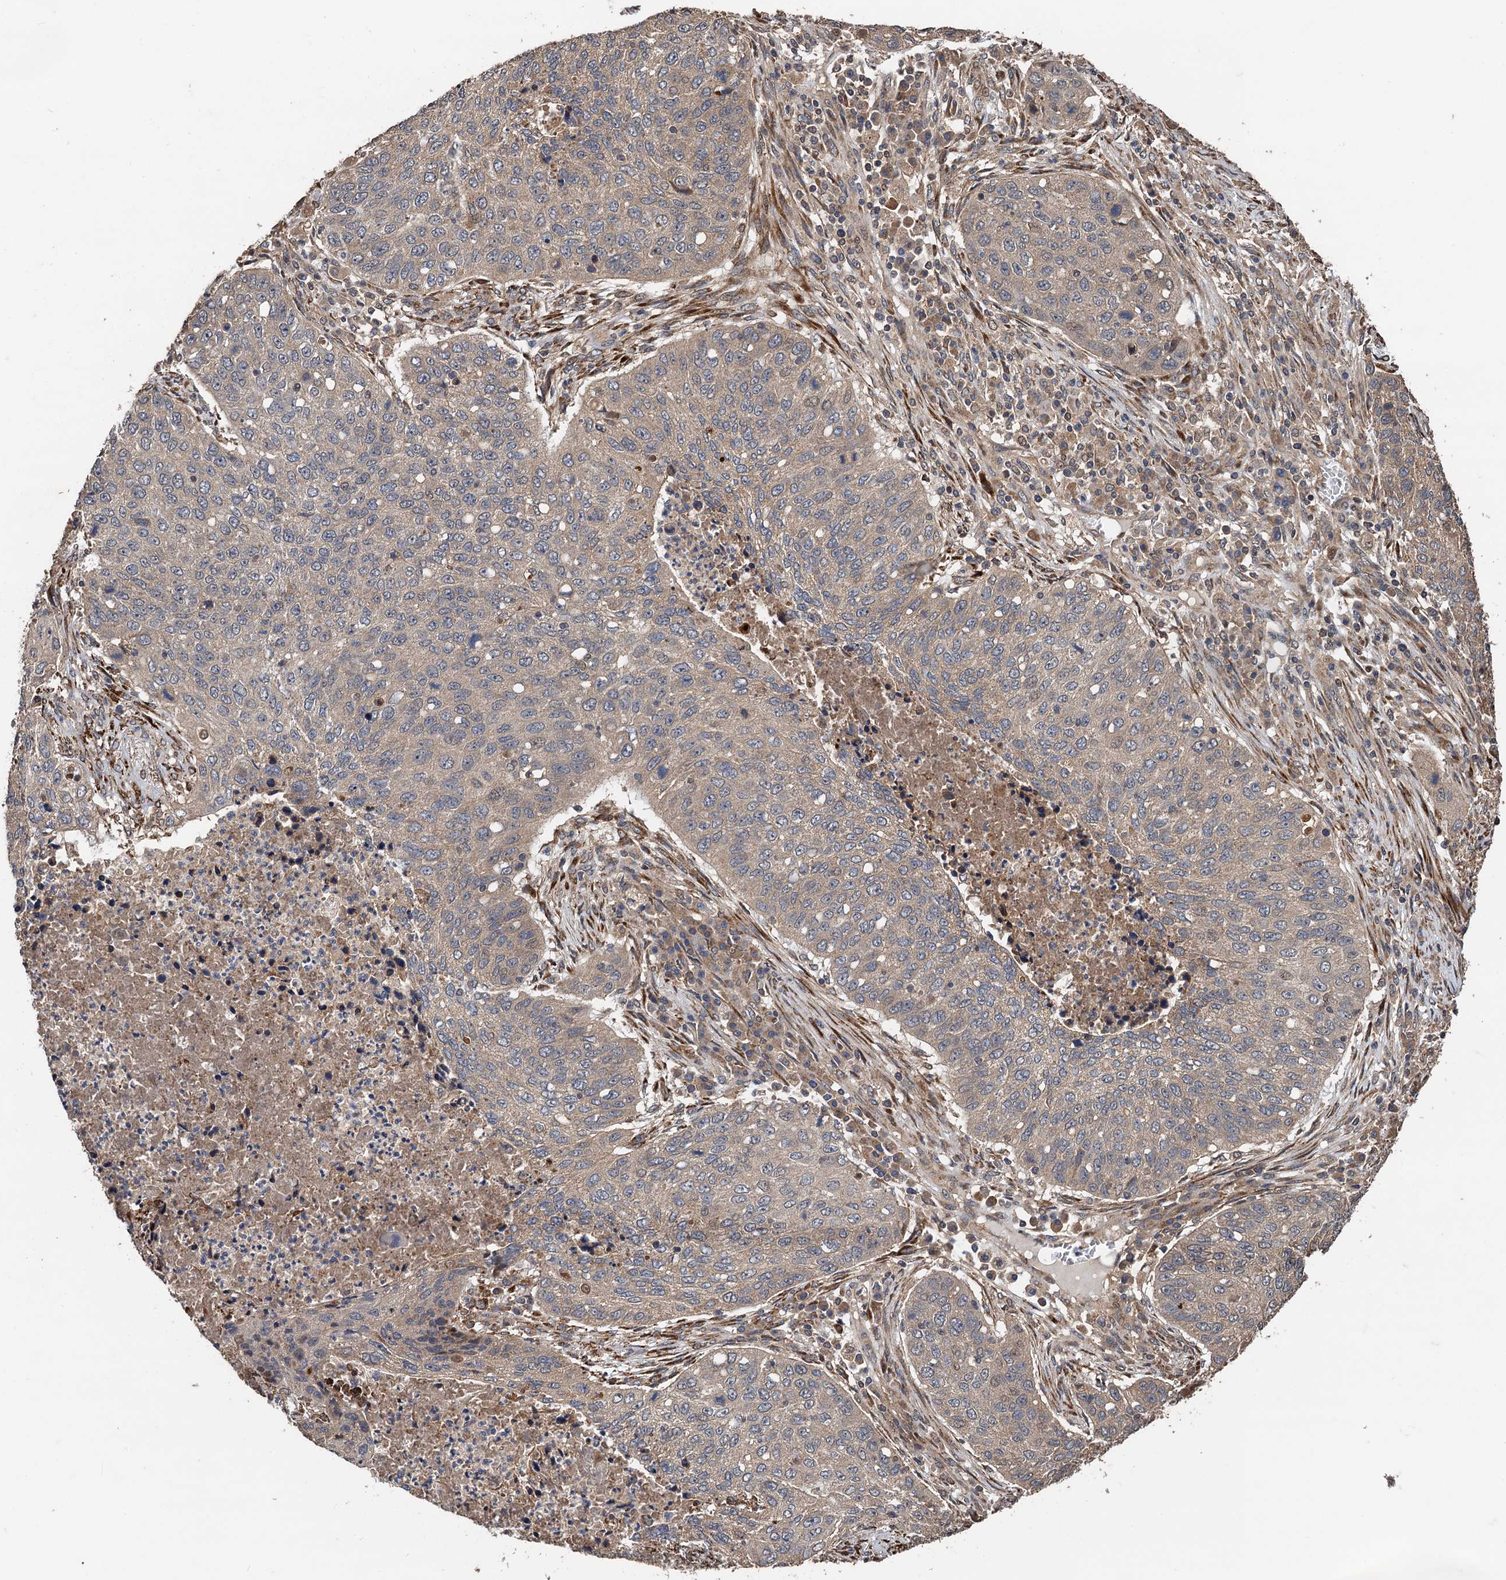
{"staining": {"intensity": "weak", "quantity": ">75%", "location": "cytoplasmic/membranous"}, "tissue": "lung cancer", "cell_type": "Tumor cells", "image_type": "cancer", "snomed": [{"axis": "morphology", "description": "Squamous cell carcinoma, NOS"}, {"axis": "topography", "description": "Lung"}], "caption": "An IHC image of tumor tissue is shown. Protein staining in brown highlights weak cytoplasmic/membranous positivity in lung cancer within tumor cells.", "gene": "TMEM39B", "patient": {"sex": "female", "age": 63}}